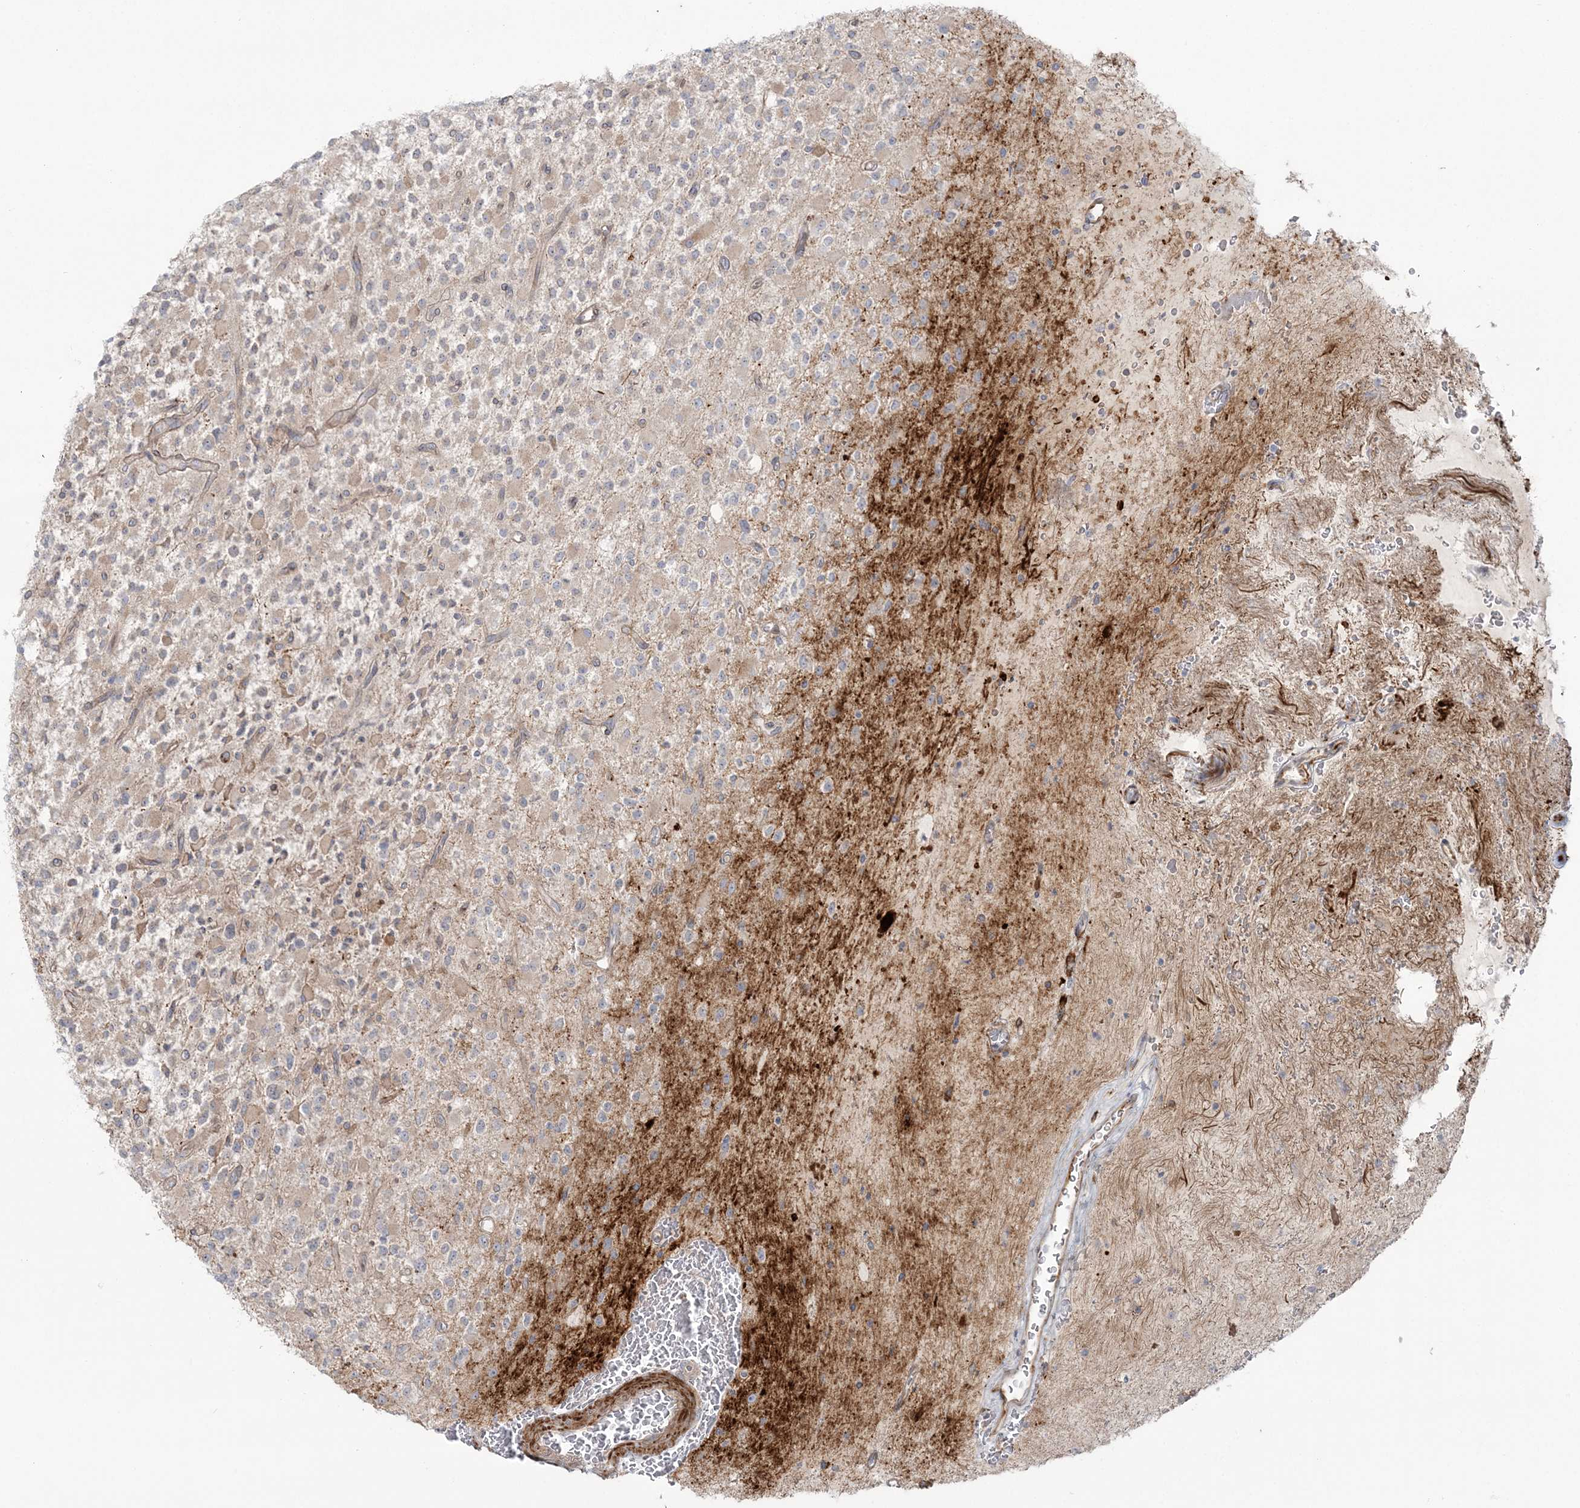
{"staining": {"intensity": "weak", "quantity": "<25%", "location": "cytoplasmic/membranous"}, "tissue": "glioma", "cell_type": "Tumor cells", "image_type": "cancer", "snomed": [{"axis": "morphology", "description": "Glioma, malignant, High grade"}, {"axis": "topography", "description": "Brain"}], "caption": "There is no significant positivity in tumor cells of glioma. (Stains: DAB (3,3'-diaminobenzidine) IHC with hematoxylin counter stain, Microscopy: brightfield microscopy at high magnification).", "gene": "NUDT9", "patient": {"sex": "male", "age": 34}}